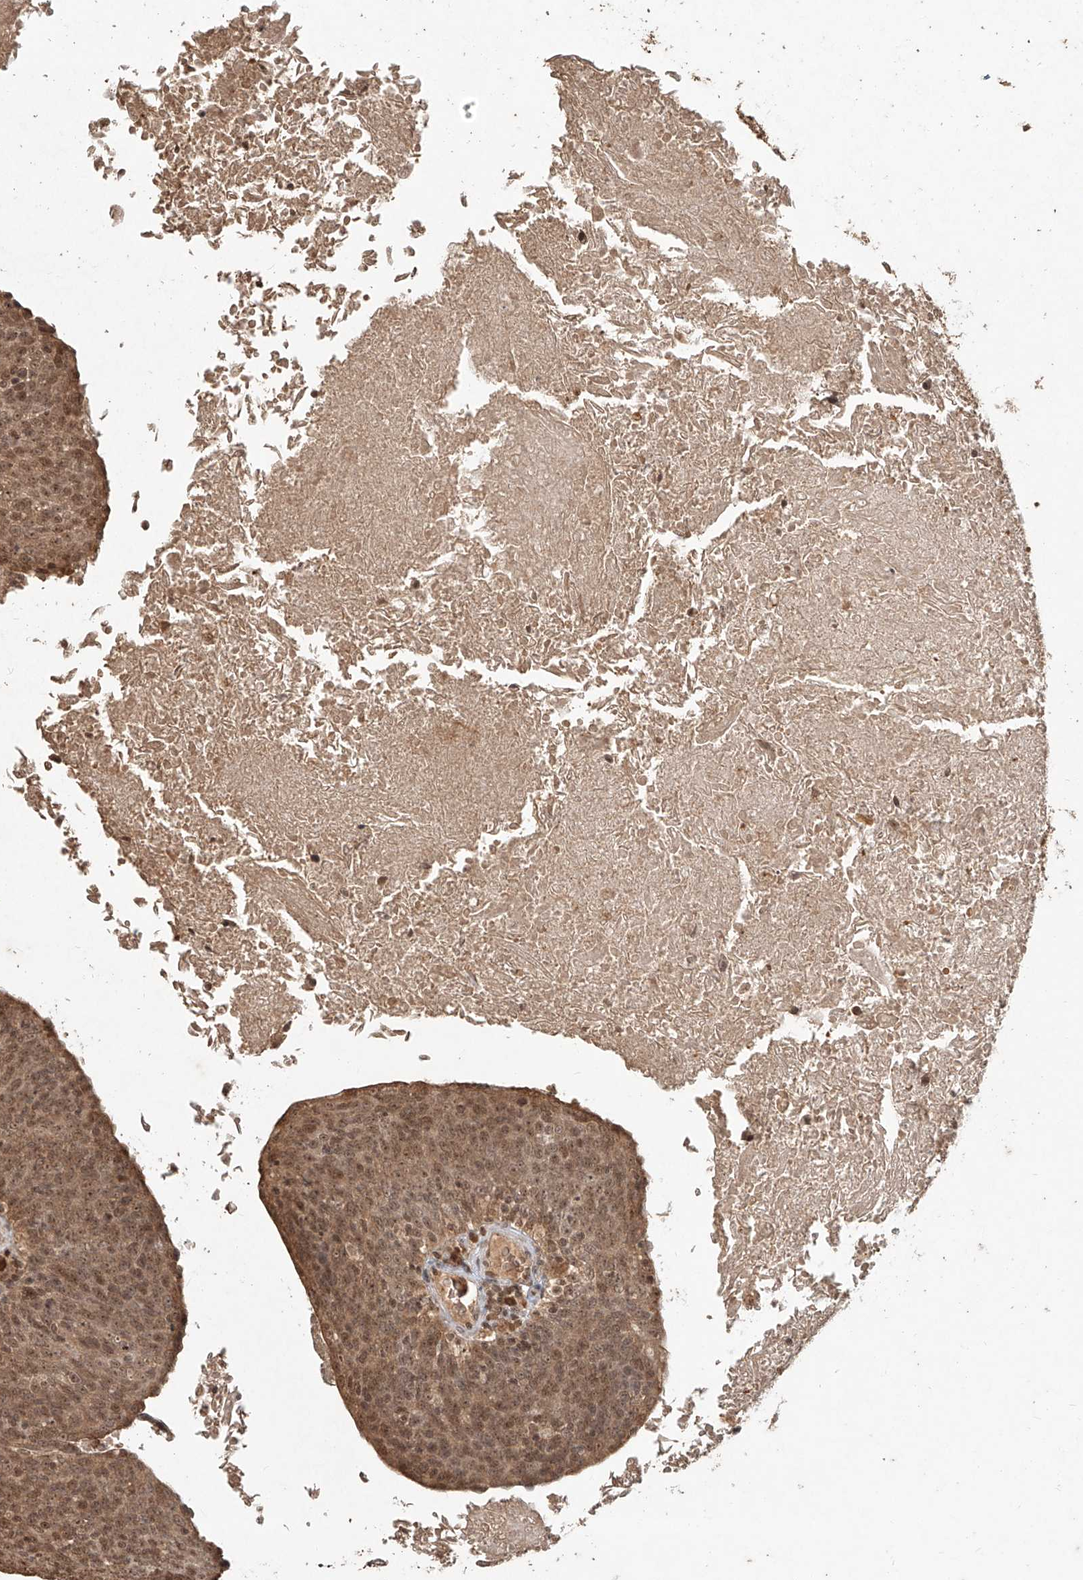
{"staining": {"intensity": "moderate", "quantity": ">75%", "location": "cytoplasmic/membranous,nuclear"}, "tissue": "head and neck cancer", "cell_type": "Tumor cells", "image_type": "cancer", "snomed": [{"axis": "morphology", "description": "Squamous cell carcinoma, NOS"}, {"axis": "morphology", "description": "Squamous cell carcinoma, metastatic, NOS"}, {"axis": "topography", "description": "Lymph node"}, {"axis": "topography", "description": "Head-Neck"}], "caption": "High-power microscopy captured an IHC histopathology image of head and neck cancer (metastatic squamous cell carcinoma), revealing moderate cytoplasmic/membranous and nuclear expression in approximately >75% of tumor cells. (IHC, brightfield microscopy, high magnification).", "gene": "UBE2K", "patient": {"sex": "male", "age": 62}}